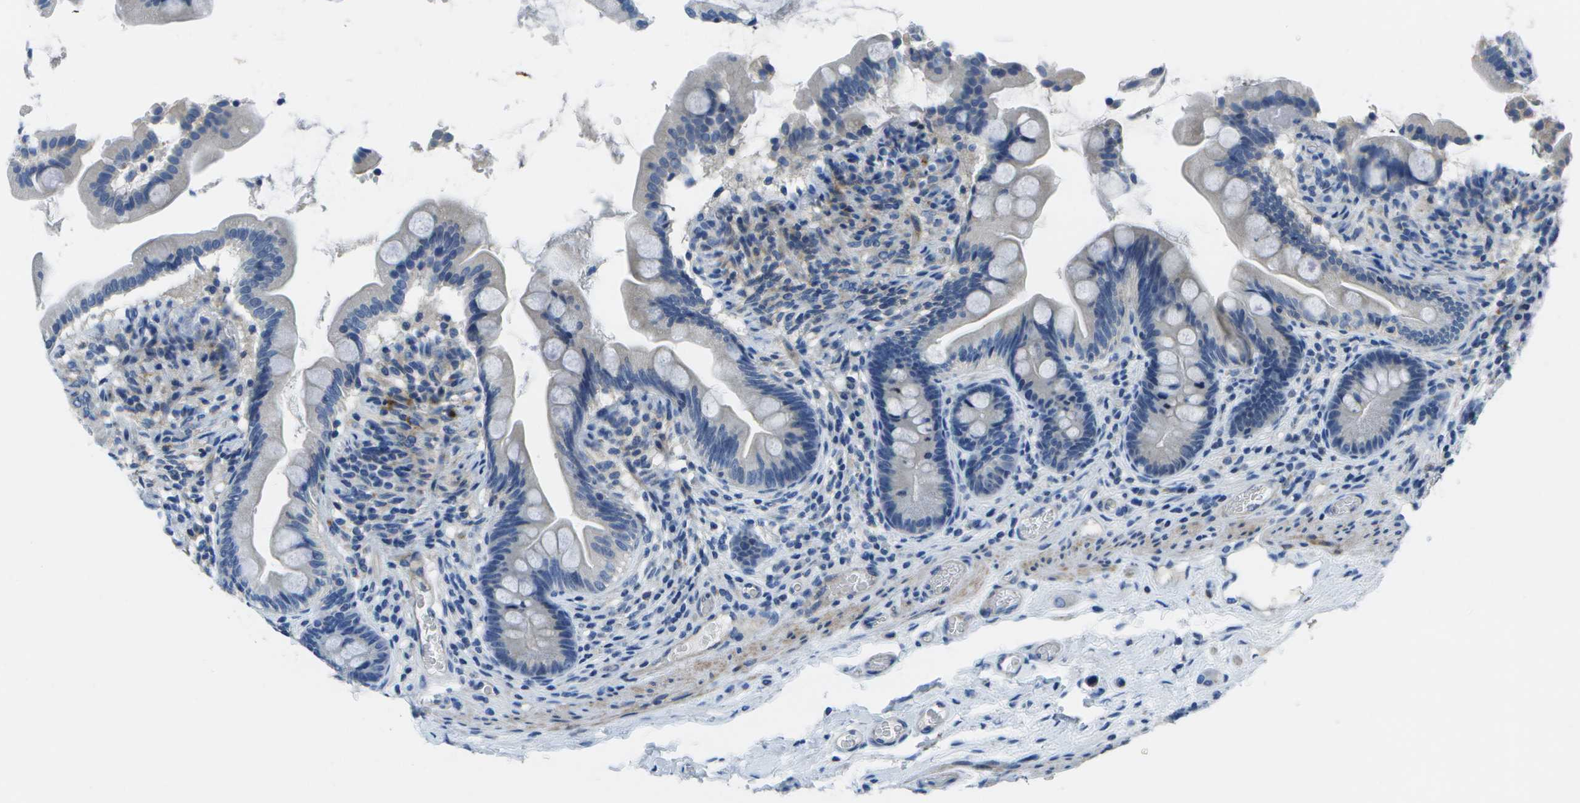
{"staining": {"intensity": "negative", "quantity": "none", "location": "none"}, "tissue": "small intestine", "cell_type": "Glandular cells", "image_type": "normal", "snomed": [{"axis": "morphology", "description": "Normal tissue, NOS"}, {"axis": "topography", "description": "Small intestine"}], "caption": "Glandular cells show no significant protein staining in normal small intestine. (Stains: DAB immunohistochemistry (IHC) with hematoxylin counter stain, Microscopy: brightfield microscopy at high magnification).", "gene": "DCT", "patient": {"sex": "female", "age": 56}}